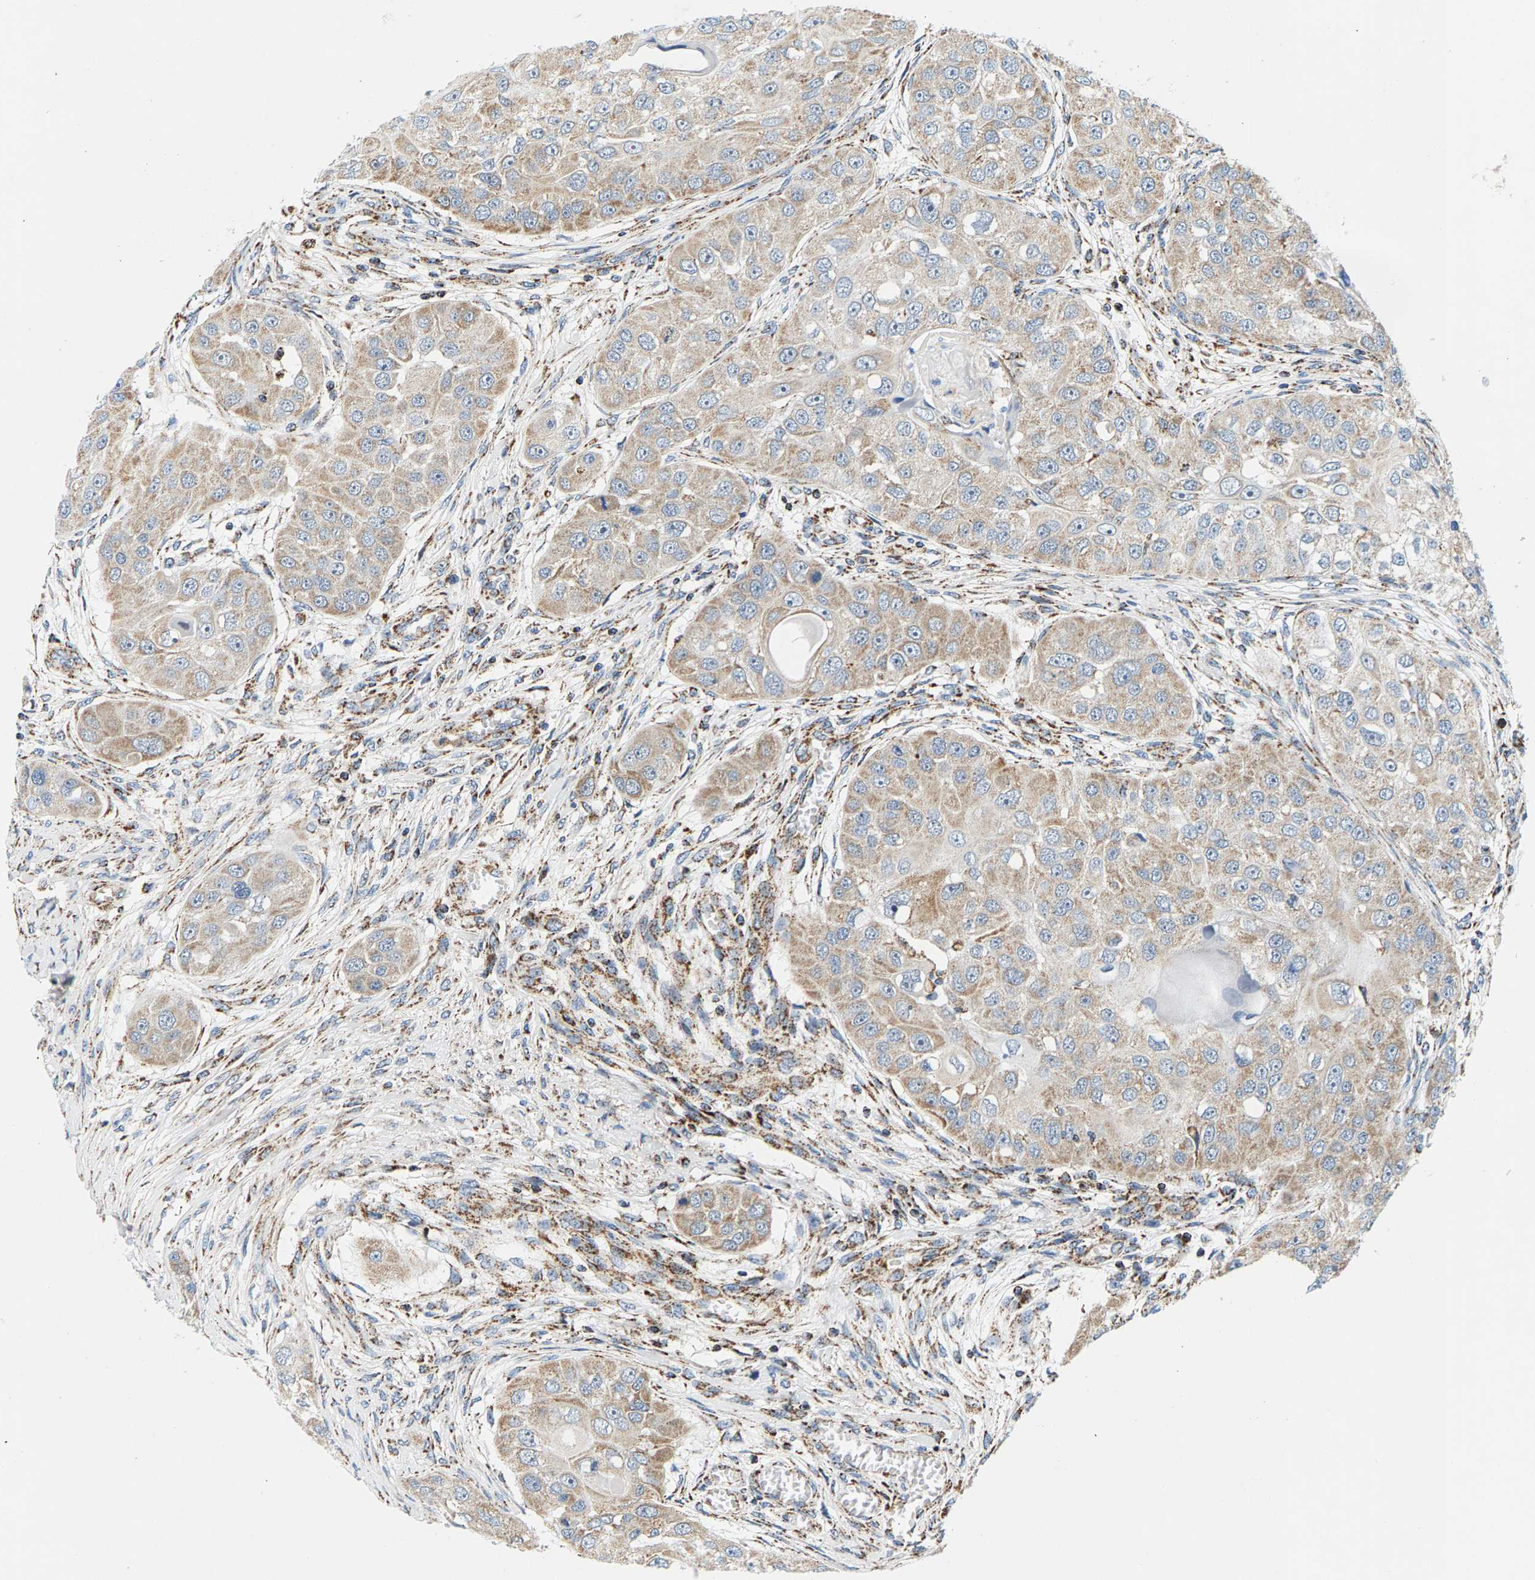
{"staining": {"intensity": "moderate", "quantity": ">75%", "location": "cytoplasmic/membranous"}, "tissue": "head and neck cancer", "cell_type": "Tumor cells", "image_type": "cancer", "snomed": [{"axis": "morphology", "description": "Normal tissue, NOS"}, {"axis": "morphology", "description": "Squamous cell carcinoma, NOS"}, {"axis": "topography", "description": "Skeletal muscle"}, {"axis": "topography", "description": "Head-Neck"}], "caption": "Protein analysis of squamous cell carcinoma (head and neck) tissue reveals moderate cytoplasmic/membranous expression in about >75% of tumor cells.", "gene": "PDE1A", "patient": {"sex": "male", "age": 51}}